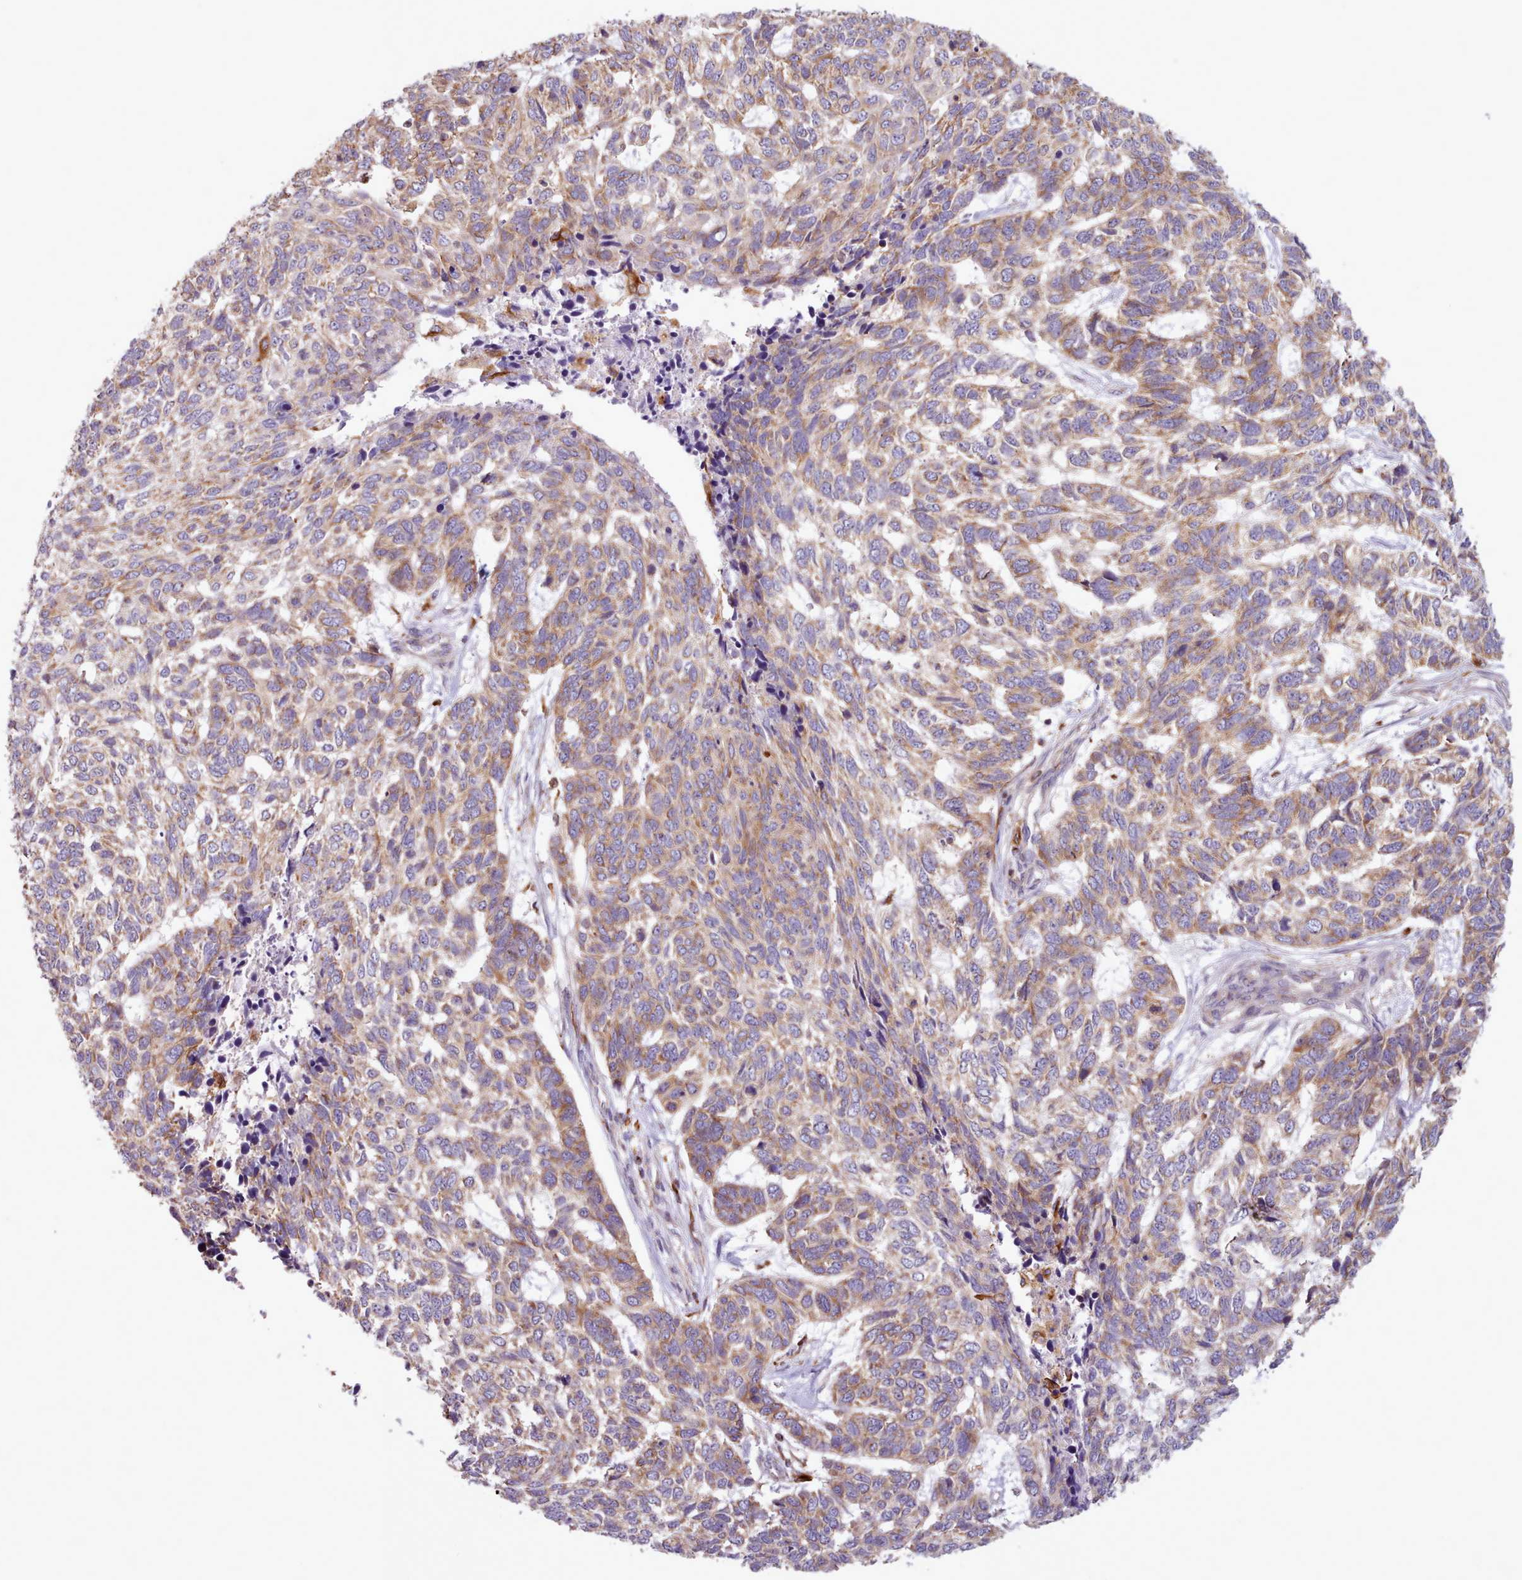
{"staining": {"intensity": "moderate", "quantity": ">75%", "location": "cytoplasmic/membranous"}, "tissue": "skin cancer", "cell_type": "Tumor cells", "image_type": "cancer", "snomed": [{"axis": "morphology", "description": "Basal cell carcinoma"}, {"axis": "topography", "description": "Skin"}], "caption": "Skin basal cell carcinoma stained with a protein marker demonstrates moderate staining in tumor cells.", "gene": "CRYBG1", "patient": {"sex": "female", "age": 65}}